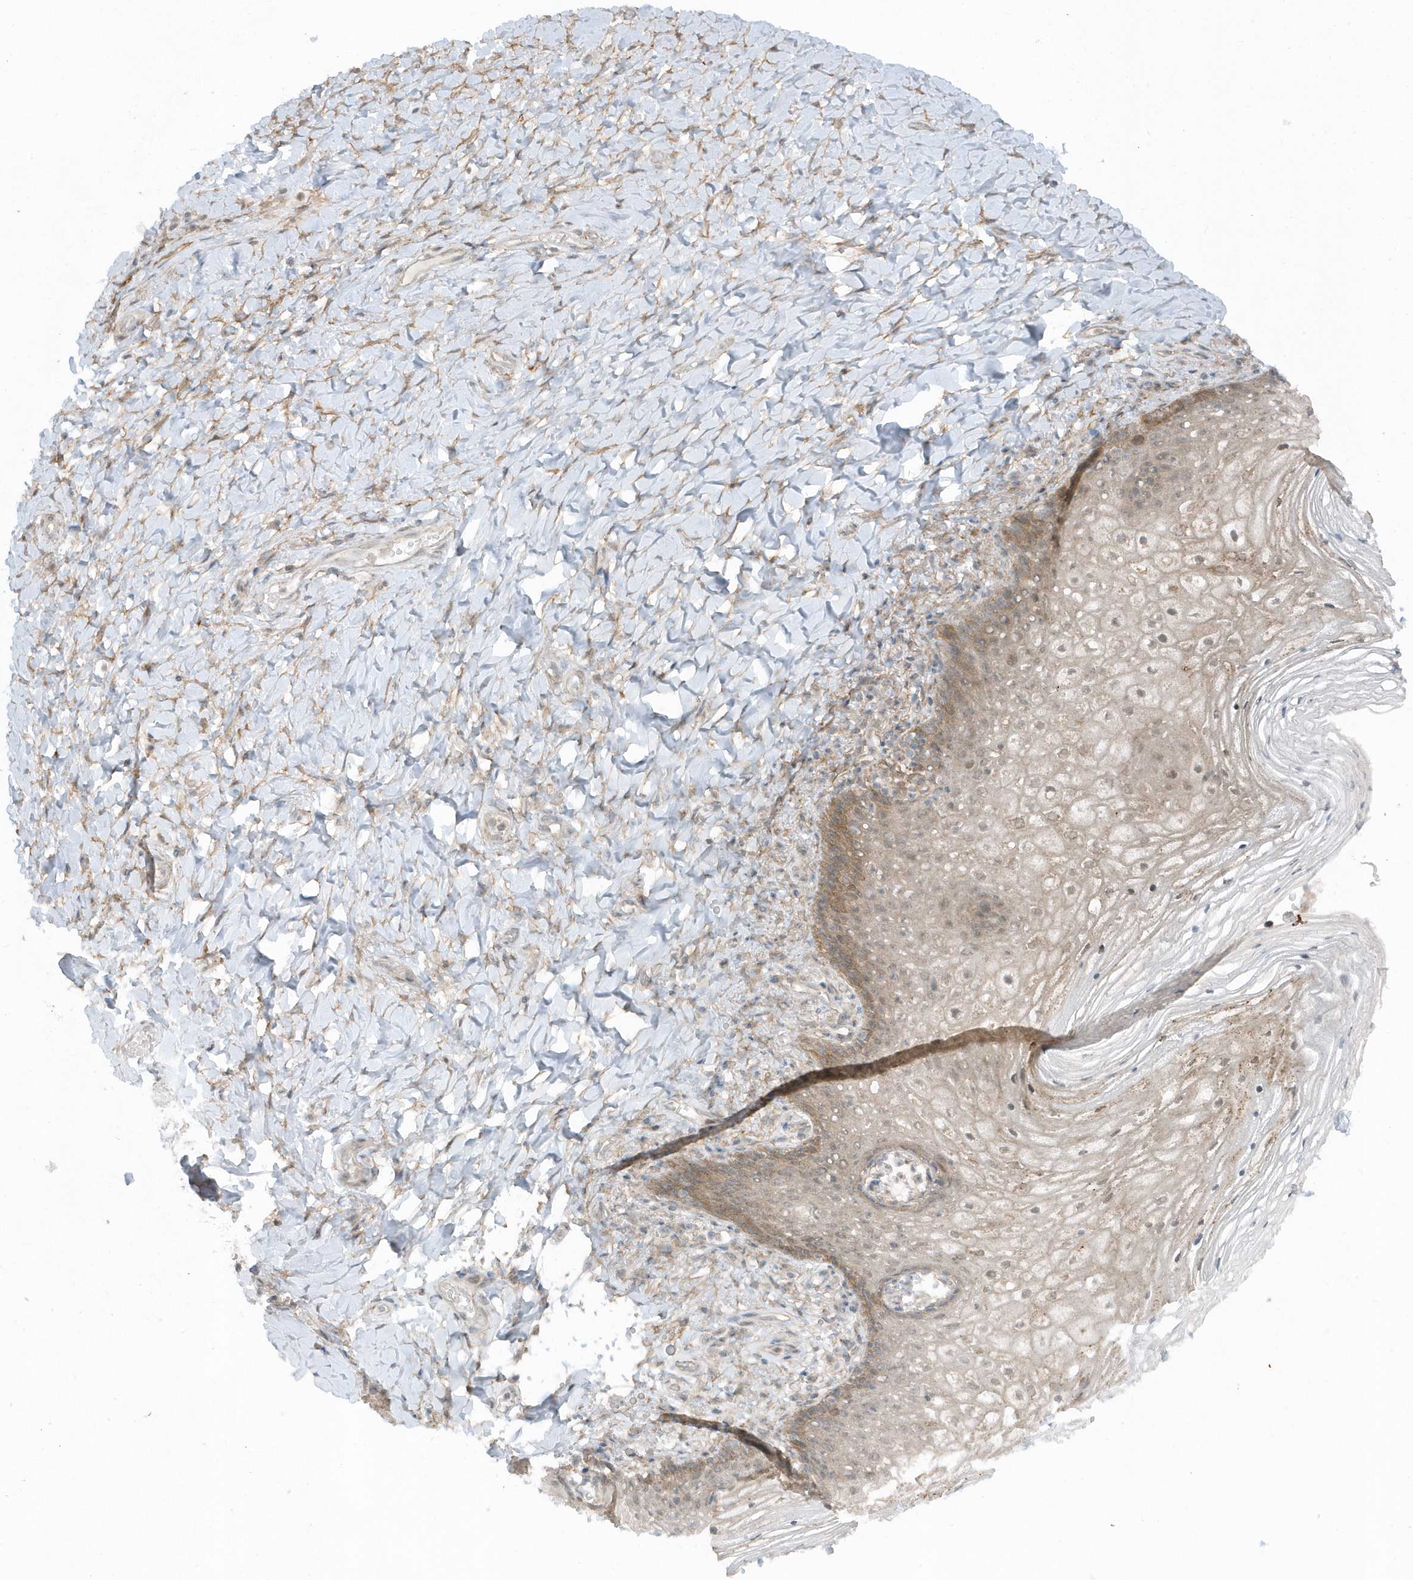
{"staining": {"intensity": "strong", "quantity": "25%-75%", "location": "cytoplasmic/membranous"}, "tissue": "vagina", "cell_type": "Squamous epithelial cells", "image_type": "normal", "snomed": [{"axis": "morphology", "description": "Normal tissue, NOS"}, {"axis": "topography", "description": "Vagina"}], "caption": "Normal vagina was stained to show a protein in brown. There is high levels of strong cytoplasmic/membranous positivity in approximately 25%-75% of squamous epithelial cells.", "gene": "PARD3B", "patient": {"sex": "female", "age": 60}}